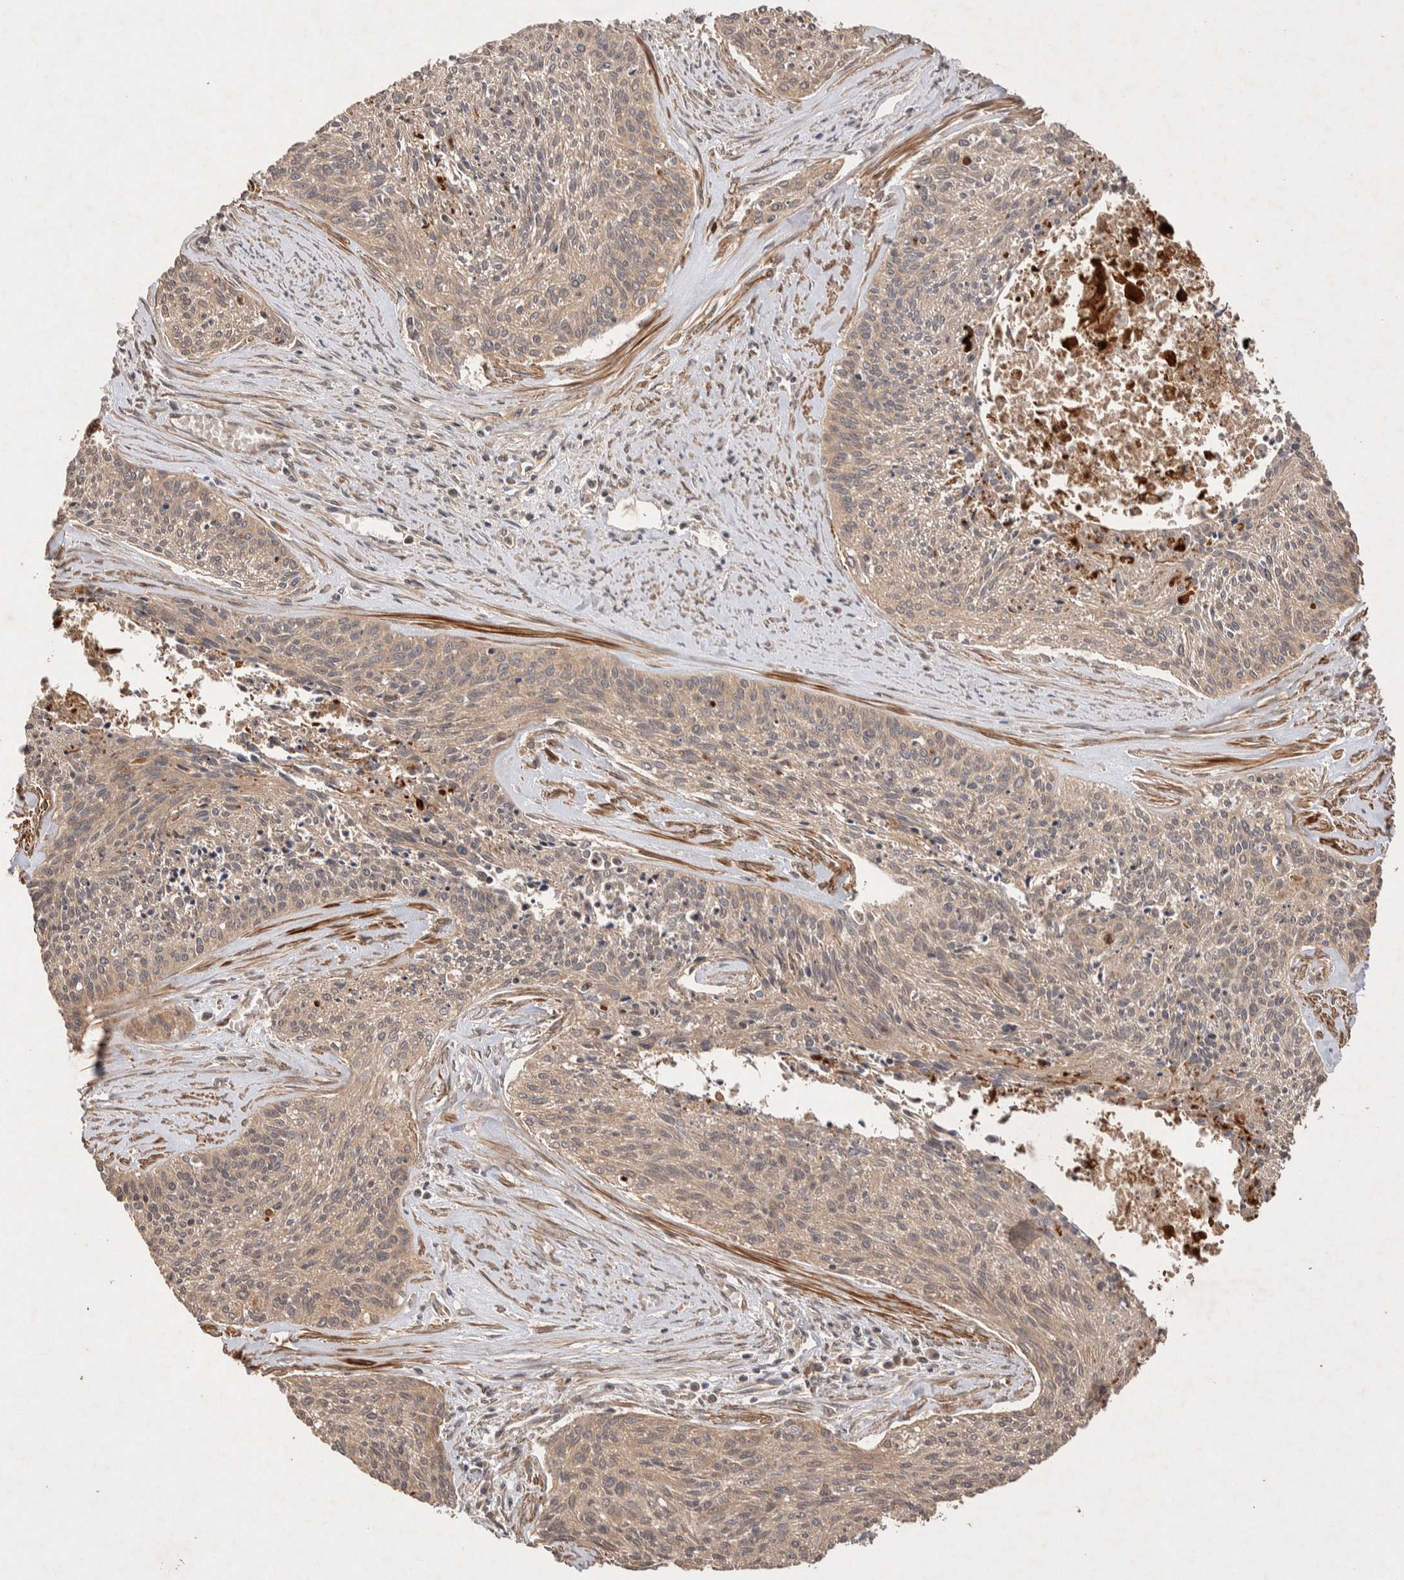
{"staining": {"intensity": "weak", "quantity": ">75%", "location": "cytoplasmic/membranous"}, "tissue": "cervical cancer", "cell_type": "Tumor cells", "image_type": "cancer", "snomed": [{"axis": "morphology", "description": "Squamous cell carcinoma, NOS"}, {"axis": "topography", "description": "Cervix"}], "caption": "Squamous cell carcinoma (cervical) was stained to show a protein in brown. There is low levels of weak cytoplasmic/membranous staining in about >75% of tumor cells.", "gene": "NSMAF", "patient": {"sex": "female", "age": 55}}